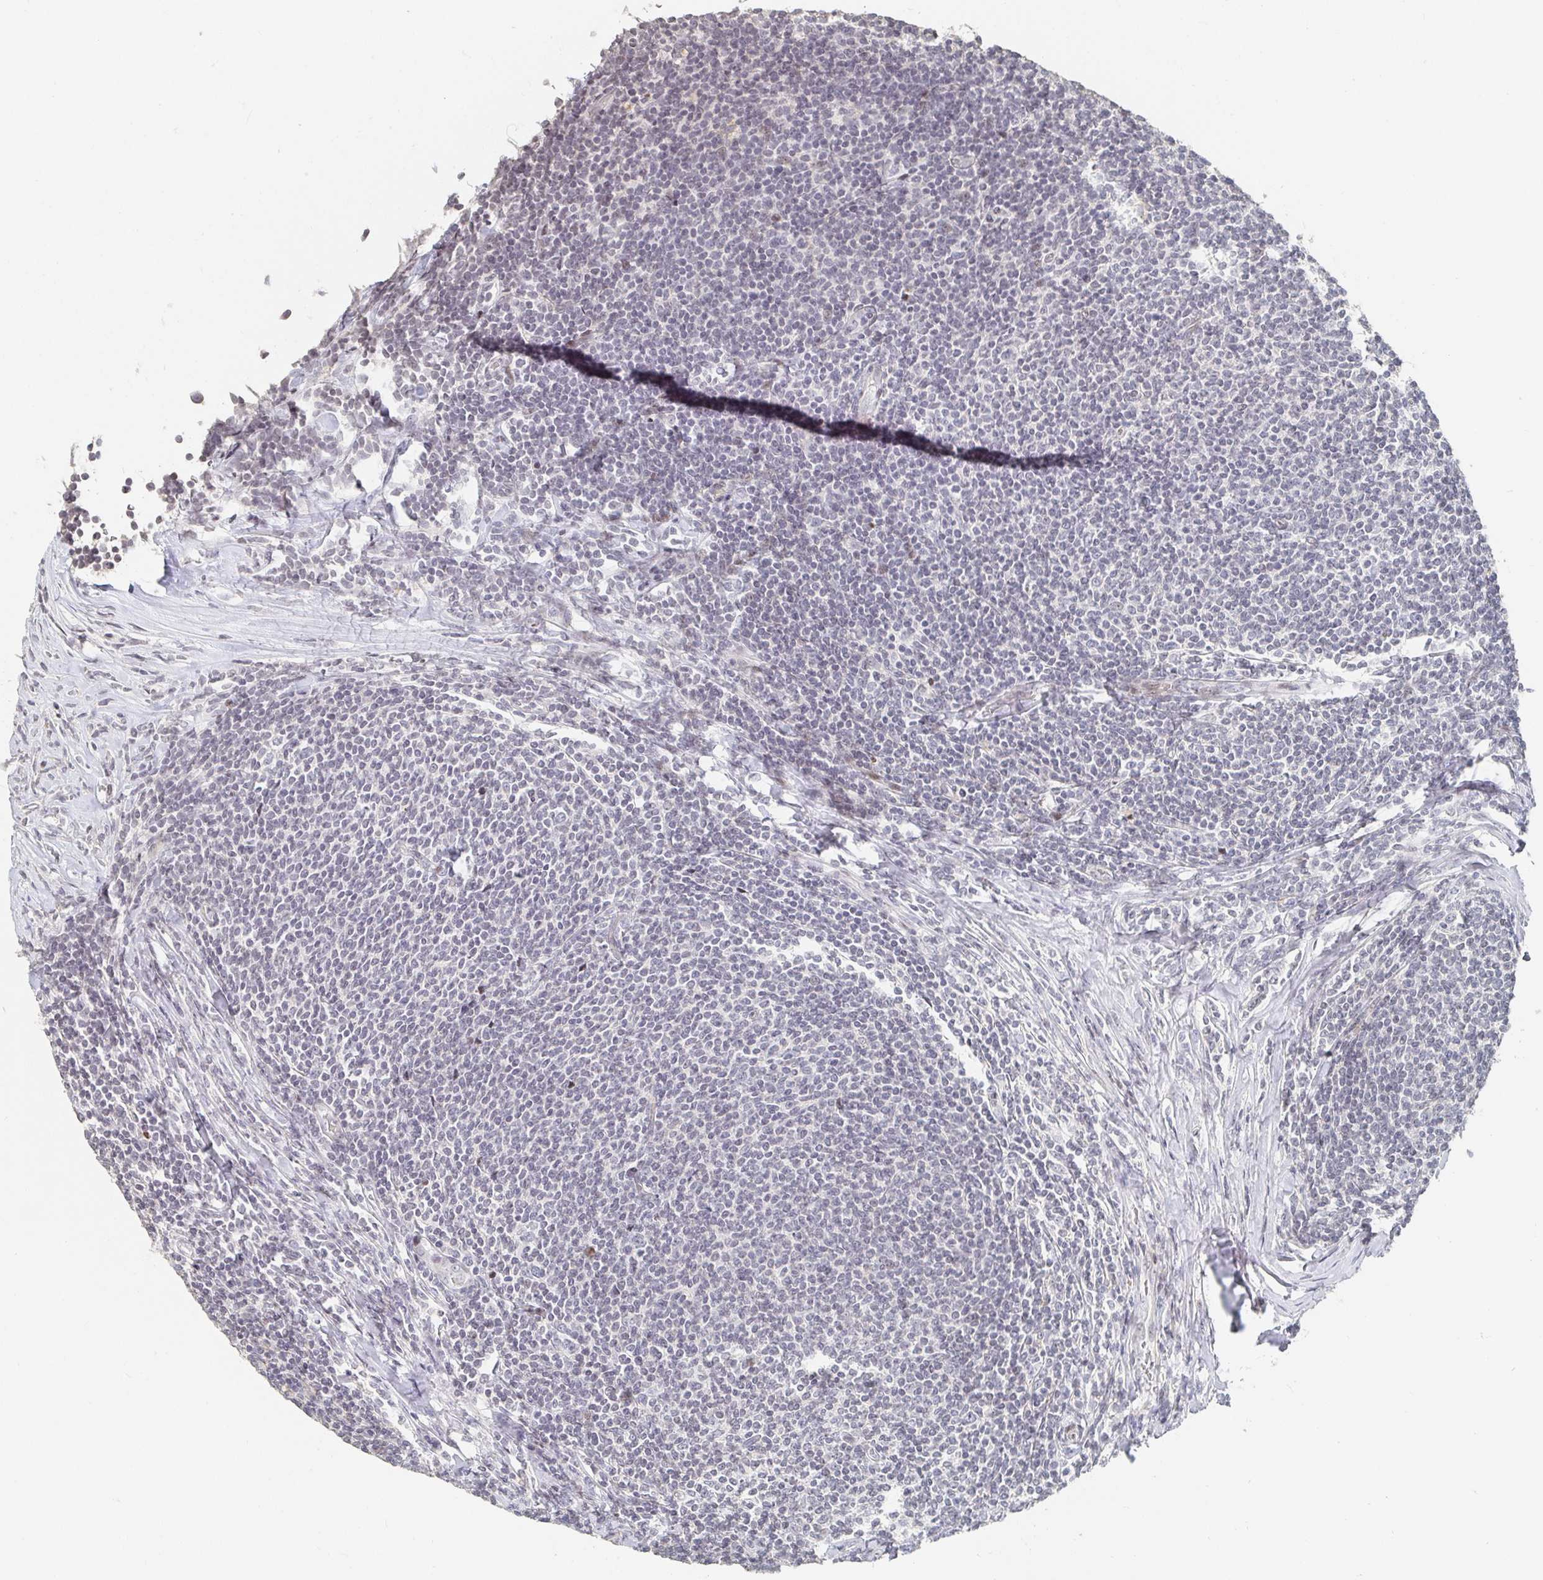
{"staining": {"intensity": "negative", "quantity": "none", "location": "none"}, "tissue": "lymphoma", "cell_type": "Tumor cells", "image_type": "cancer", "snomed": [{"axis": "morphology", "description": "Malignant lymphoma, non-Hodgkin's type, Low grade"}, {"axis": "topography", "description": "Lymph node"}], "caption": "Micrograph shows no significant protein staining in tumor cells of lymphoma.", "gene": "NME9", "patient": {"sex": "male", "age": 52}}